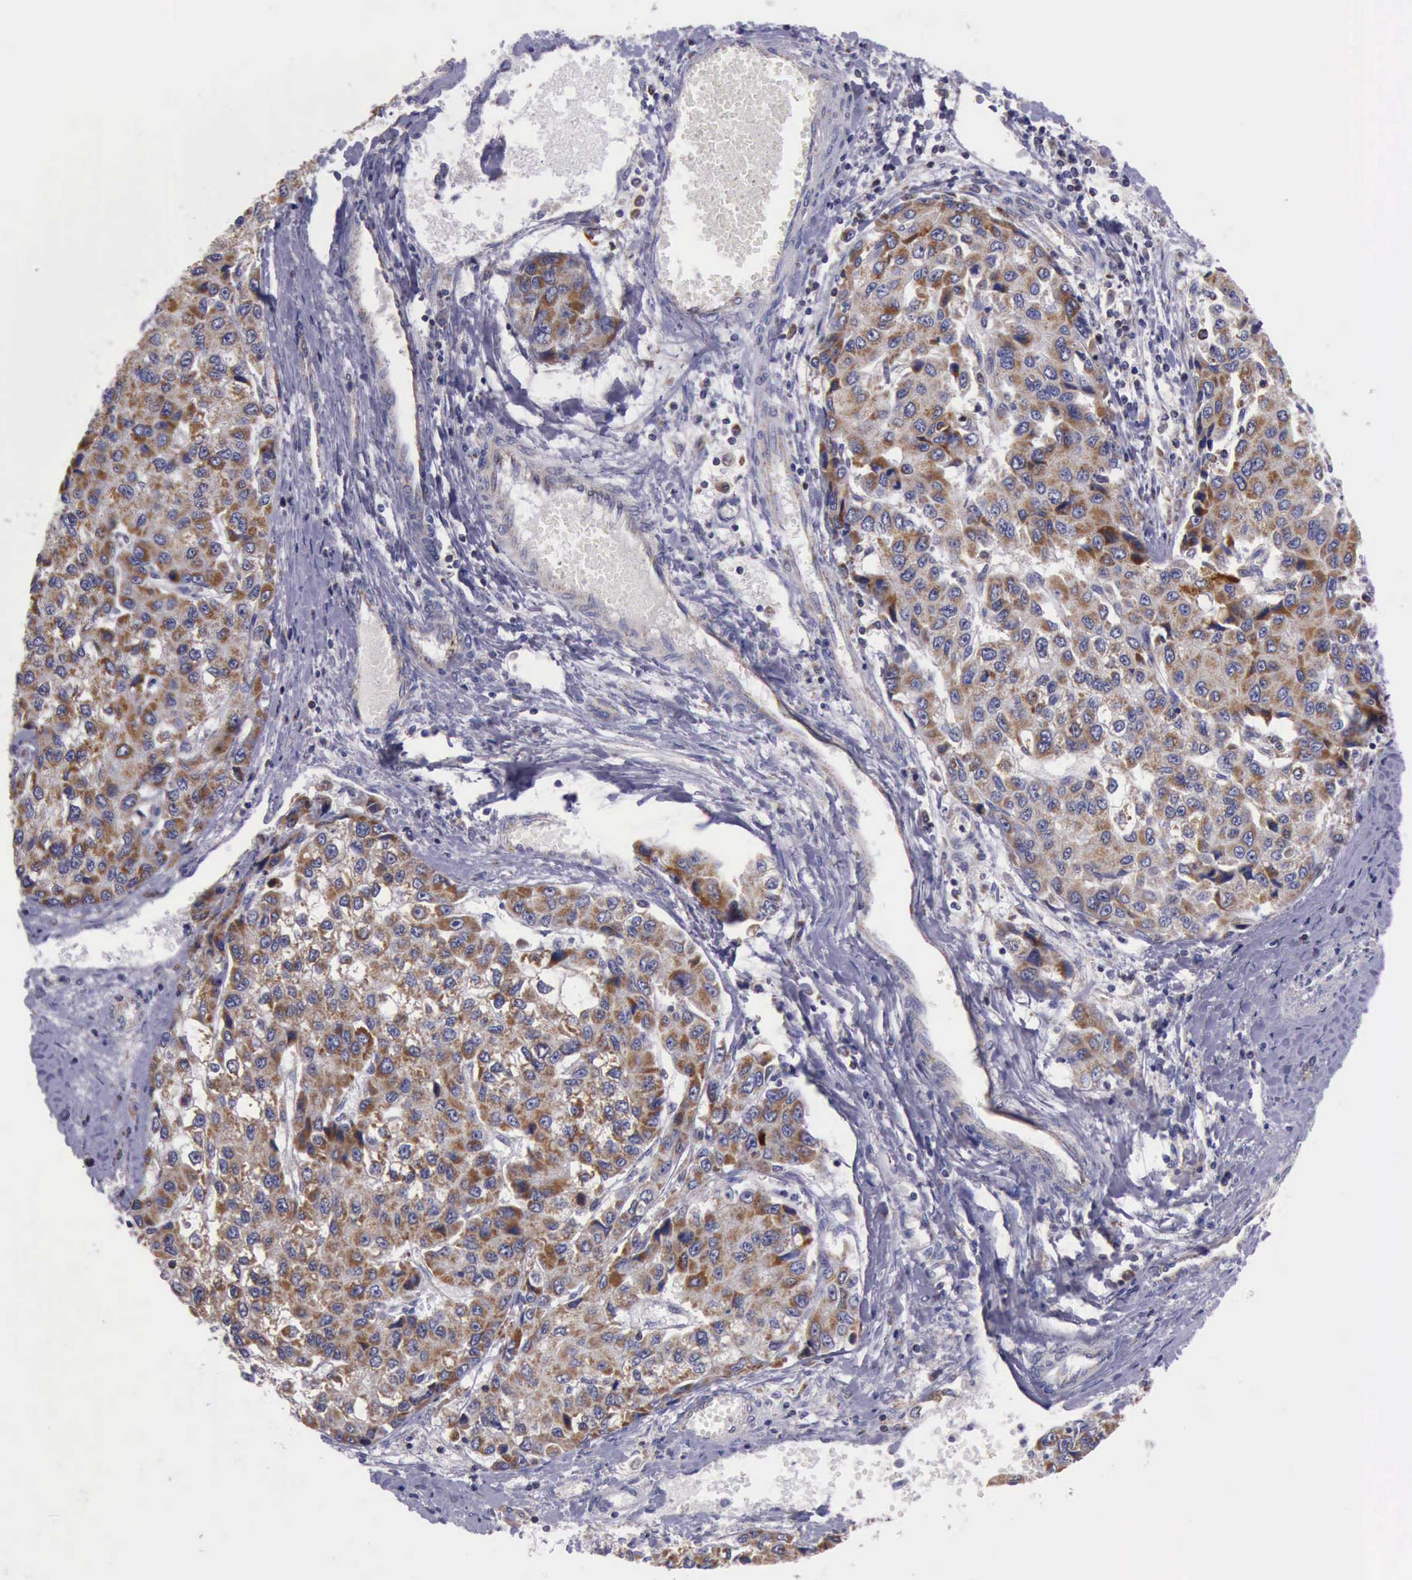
{"staining": {"intensity": "moderate", "quantity": ">75%", "location": "cytoplasmic/membranous"}, "tissue": "liver cancer", "cell_type": "Tumor cells", "image_type": "cancer", "snomed": [{"axis": "morphology", "description": "Carcinoma, Hepatocellular, NOS"}, {"axis": "topography", "description": "Liver"}], "caption": "High-power microscopy captured an immunohistochemistry (IHC) histopathology image of liver cancer (hepatocellular carcinoma), revealing moderate cytoplasmic/membranous positivity in approximately >75% of tumor cells.", "gene": "TXN2", "patient": {"sex": "female", "age": 66}}